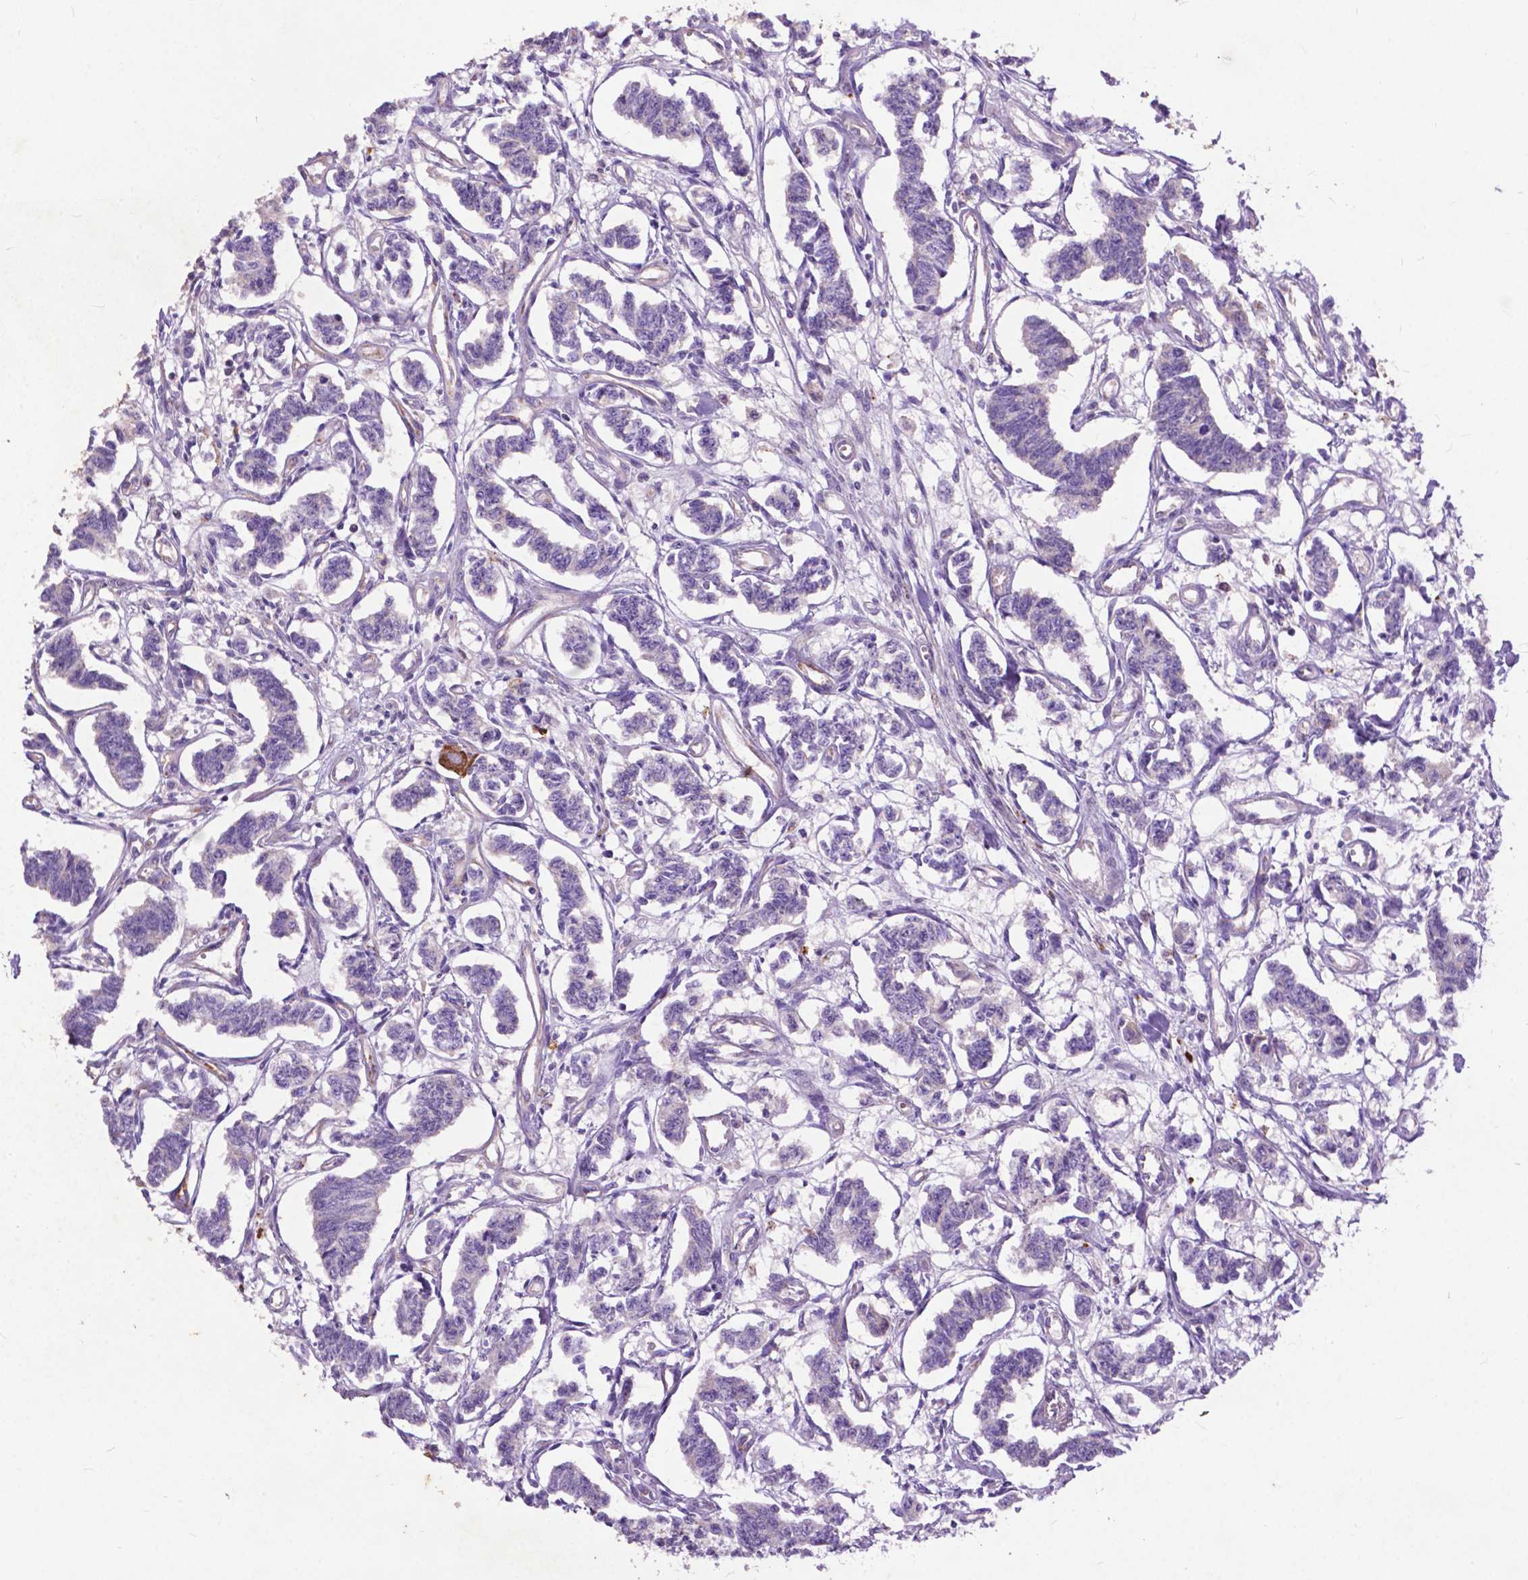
{"staining": {"intensity": "negative", "quantity": "none", "location": "none"}, "tissue": "carcinoid", "cell_type": "Tumor cells", "image_type": "cancer", "snomed": [{"axis": "morphology", "description": "Carcinoid, malignant, NOS"}, {"axis": "topography", "description": "Kidney"}], "caption": "The micrograph reveals no significant expression in tumor cells of carcinoid. The staining is performed using DAB (3,3'-diaminobenzidine) brown chromogen with nuclei counter-stained in using hematoxylin.", "gene": "THEGL", "patient": {"sex": "female", "age": 41}}